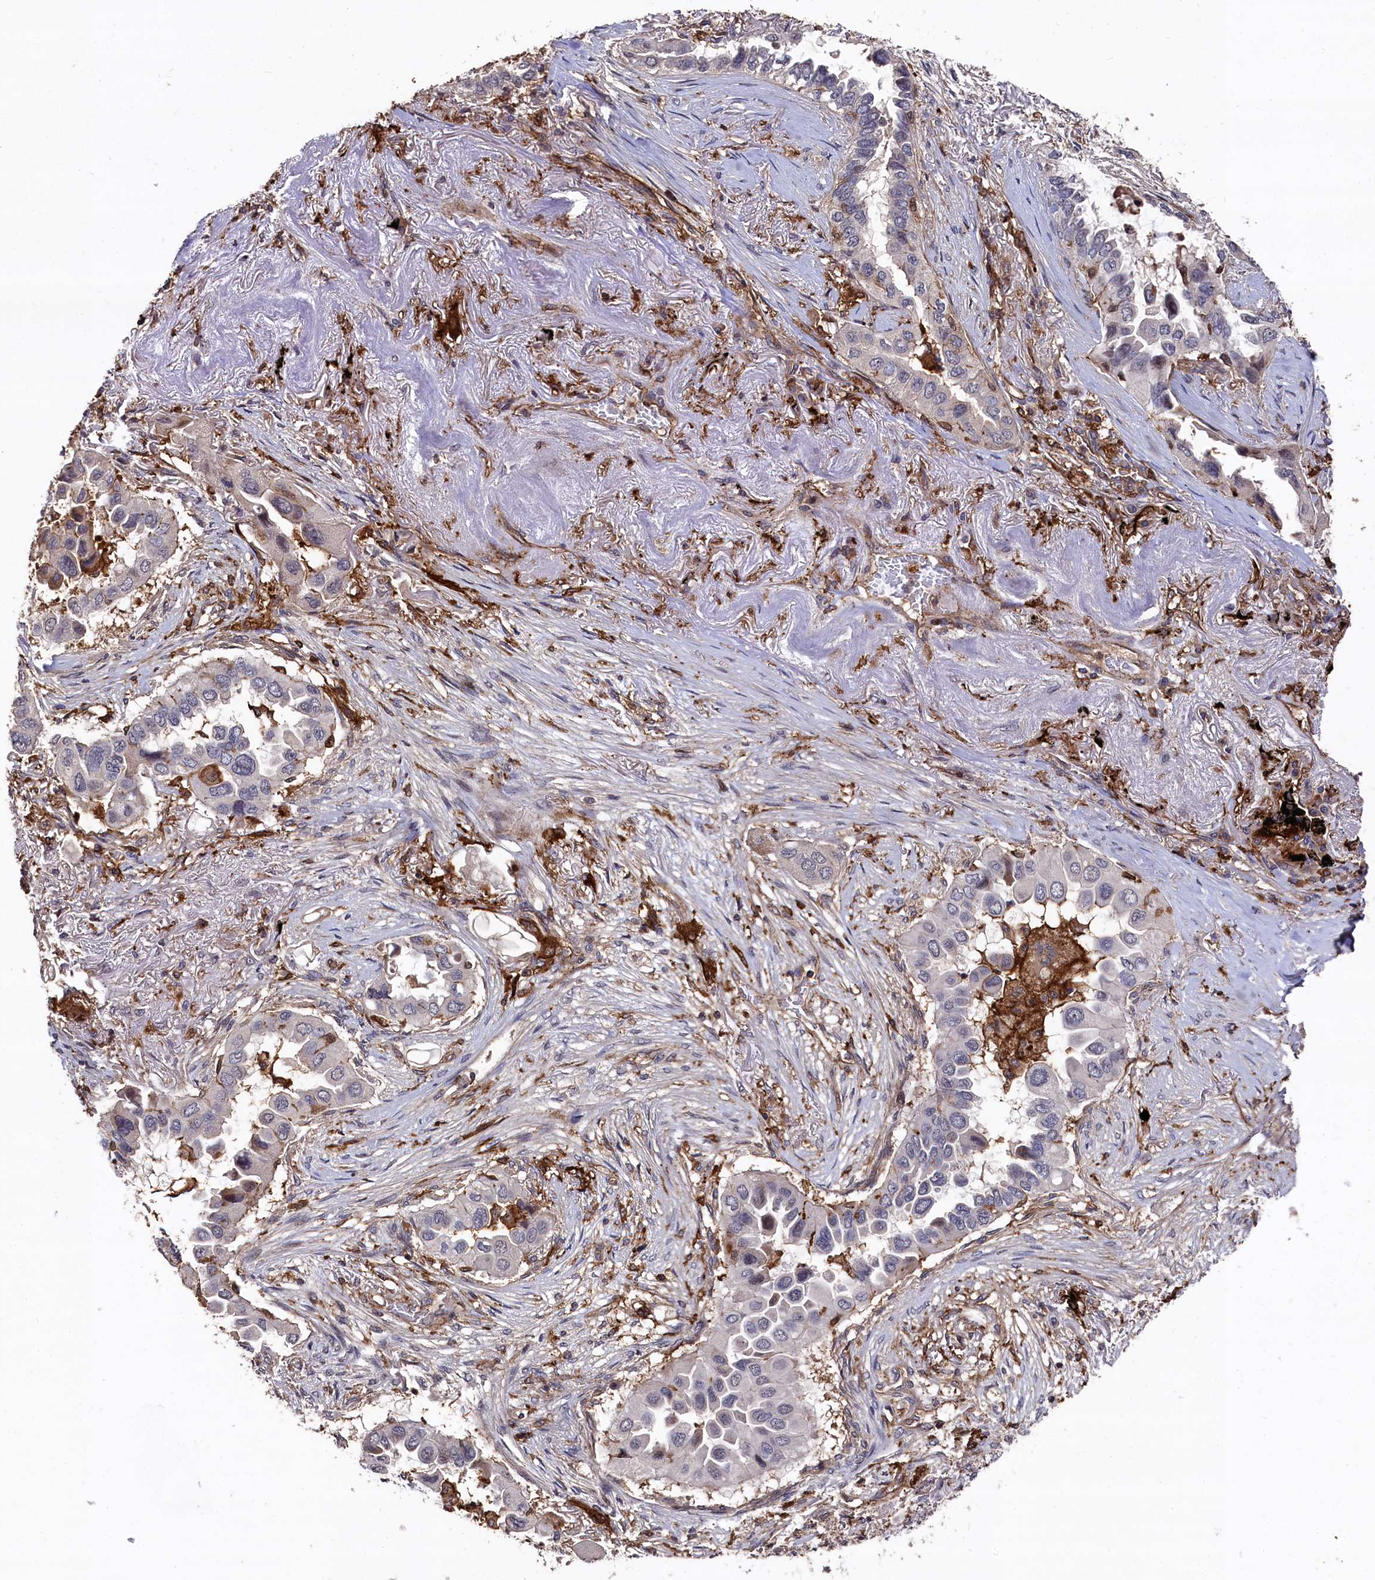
{"staining": {"intensity": "negative", "quantity": "none", "location": "none"}, "tissue": "lung cancer", "cell_type": "Tumor cells", "image_type": "cancer", "snomed": [{"axis": "morphology", "description": "Adenocarcinoma, NOS"}, {"axis": "topography", "description": "Lung"}], "caption": "IHC of lung cancer (adenocarcinoma) demonstrates no staining in tumor cells.", "gene": "PLEKHO2", "patient": {"sex": "female", "age": 76}}